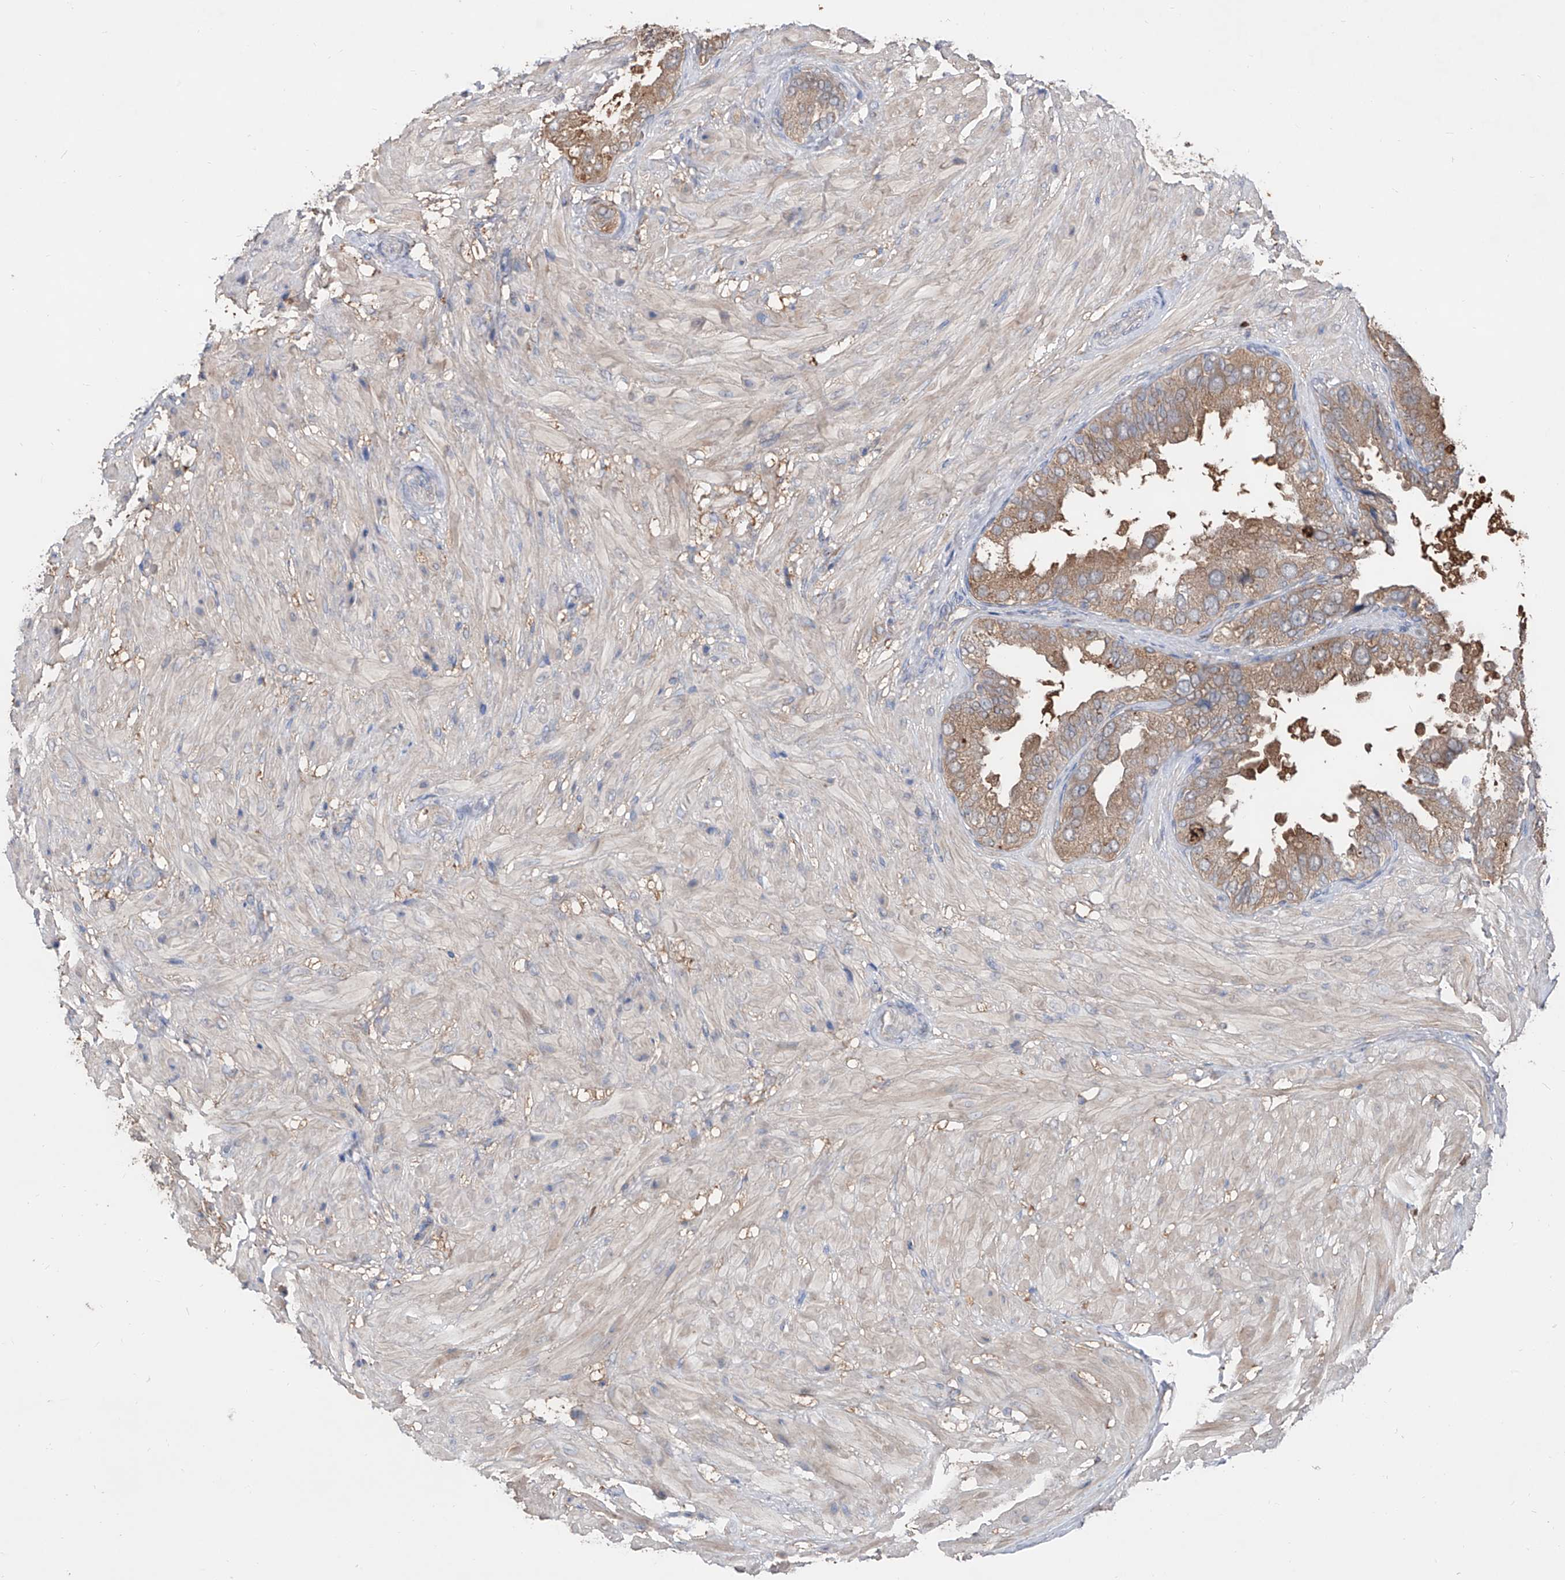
{"staining": {"intensity": "moderate", "quantity": ">75%", "location": "cytoplasmic/membranous"}, "tissue": "seminal vesicle", "cell_type": "Glandular cells", "image_type": "normal", "snomed": [{"axis": "morphology", "description": "Normal tissue, NOS"}, {"axis": "topography", "description": "Seminal veicle"}, {"axis": "topography", "description": "Peripheral nerve tissue"}], "caption": "This is a photomicrograph of IHC staining of benign seminal vesicle, which shows moderate positivity in the cytoplasmic/membranous of glandular cells.", "gene": "EDN1", "patient": {"sex": "male", "age": 63}}